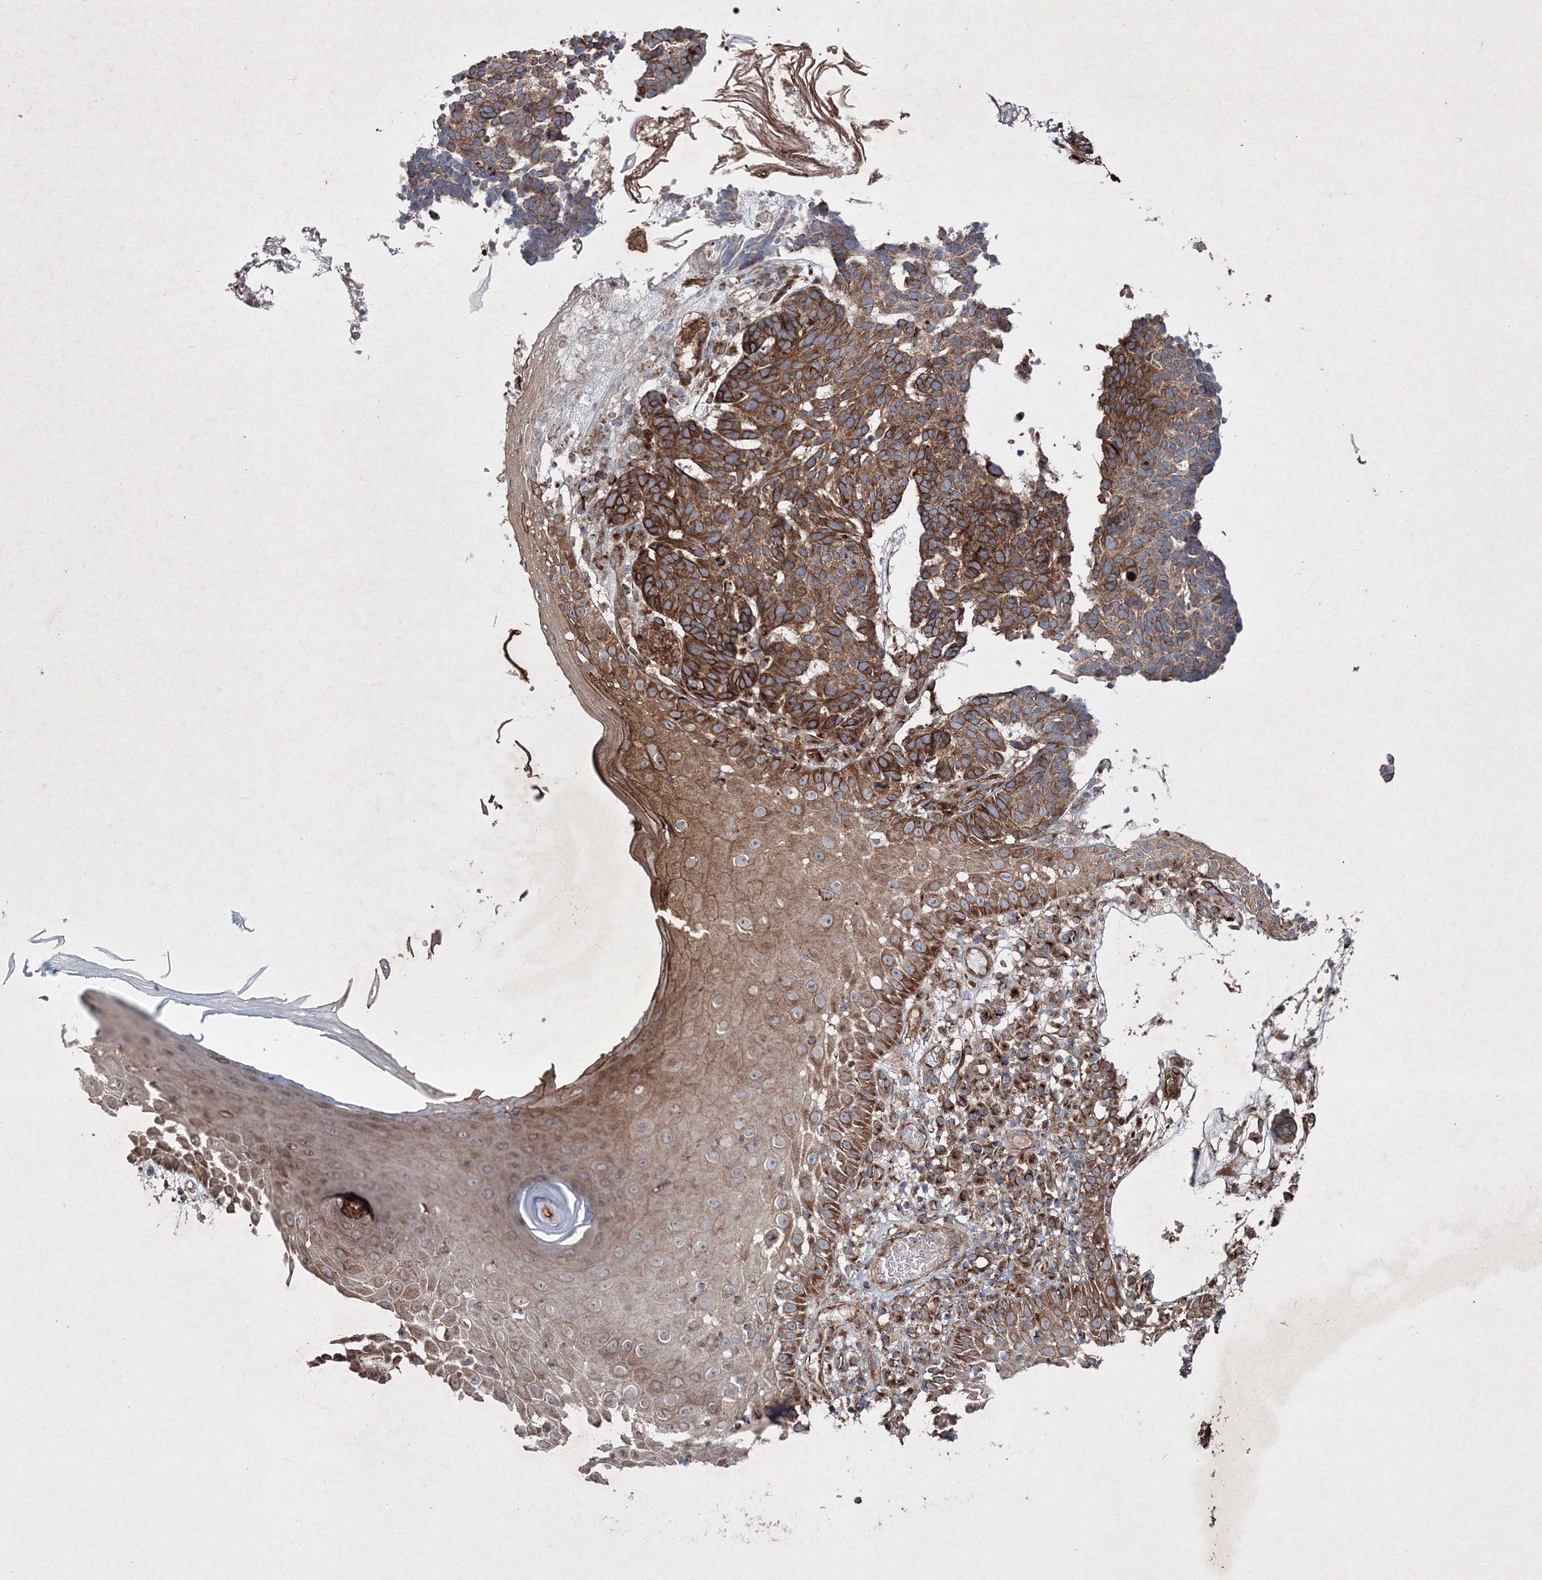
{"staining": {"intensity": "strong", "quantity": ">75%", "location": "cytoplasmic/membranous"}, "tissue": "skin cancer", "cell_type": "Tumor cells", "image_type": "cancer", "snomed": [{"axis": "morphology", "description": "Basal cell carcinoma"}, {"axis": "topography", "description": "Skin"}], "caption": "IHC (DAB (3,3'-diaminobenzidine)) staining of basal cell carcinoma (skin) reveals strong cytoplasmic/membranous protein positivity in about >75% of tumor cells. The staining was performed using DAB to visualize the protein expression in brown, while the nuclei were stained in blue with hematoxylin (Magnification: 20x).", "gene": "GFM1", "patient": {"sex": "male", "age": 85}}